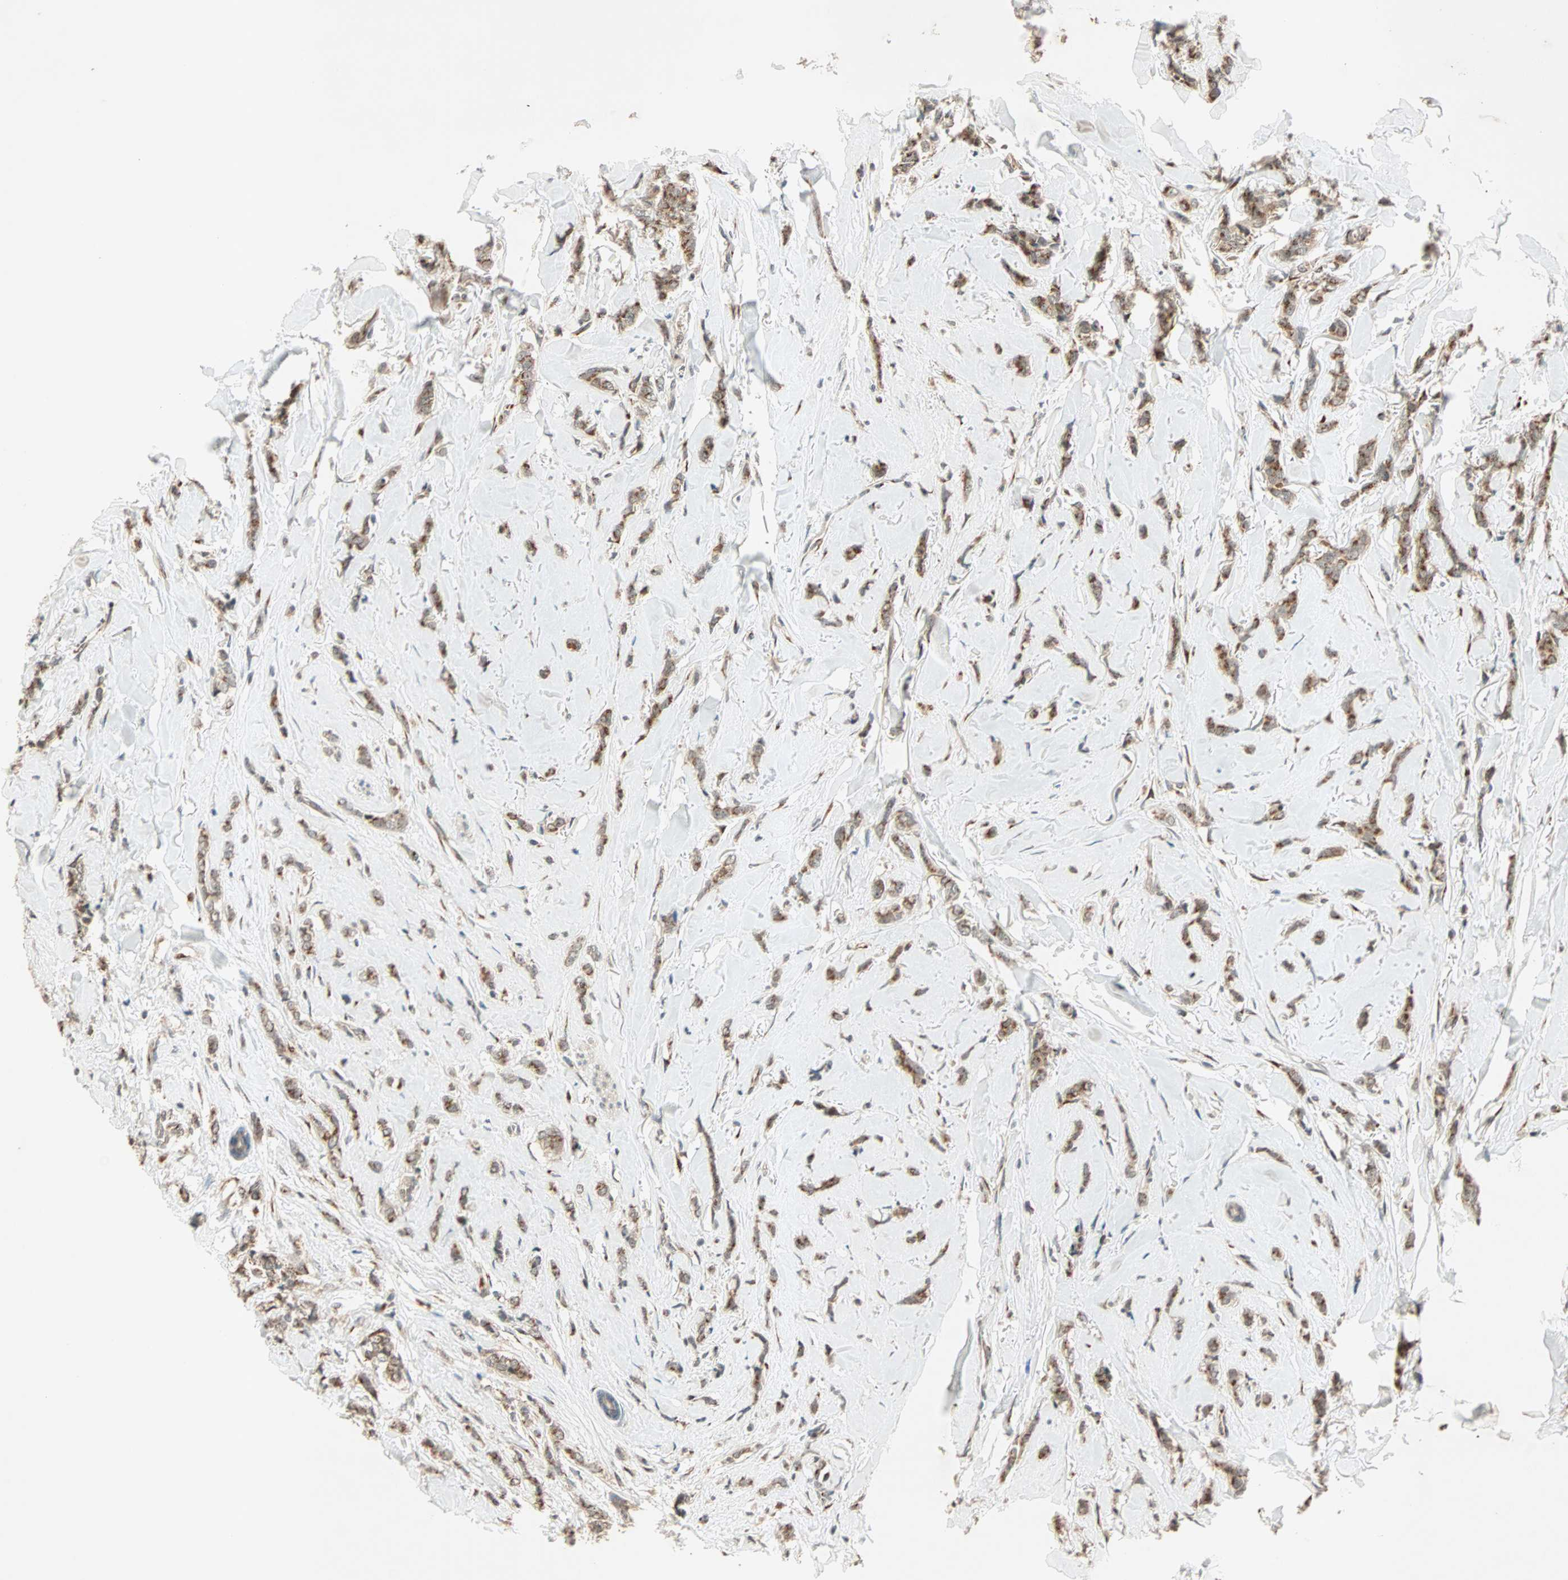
{"staining": {"intensity": "weak", "quantity": ">75%", "location": "cytoplasmic/membranous"}, "tissue": "breast cancer", "cell_type": "Tumor cells", "image_type": "cancer", "snomed": [{"axis": "morphology", "description": "Lobular carcinoma"}, {"axis": "topography", "description": "Skin"}, {"axis": "topography", "description": "Breast"}], "caption": "Breast lobular carcinoma stained with a brown dye demonstrates weak cytoplasmic/membranous positive expression in about >75% of tumor cells.", "gene": "PRDM2", "patient": {"sex": "female", "age": 46}}